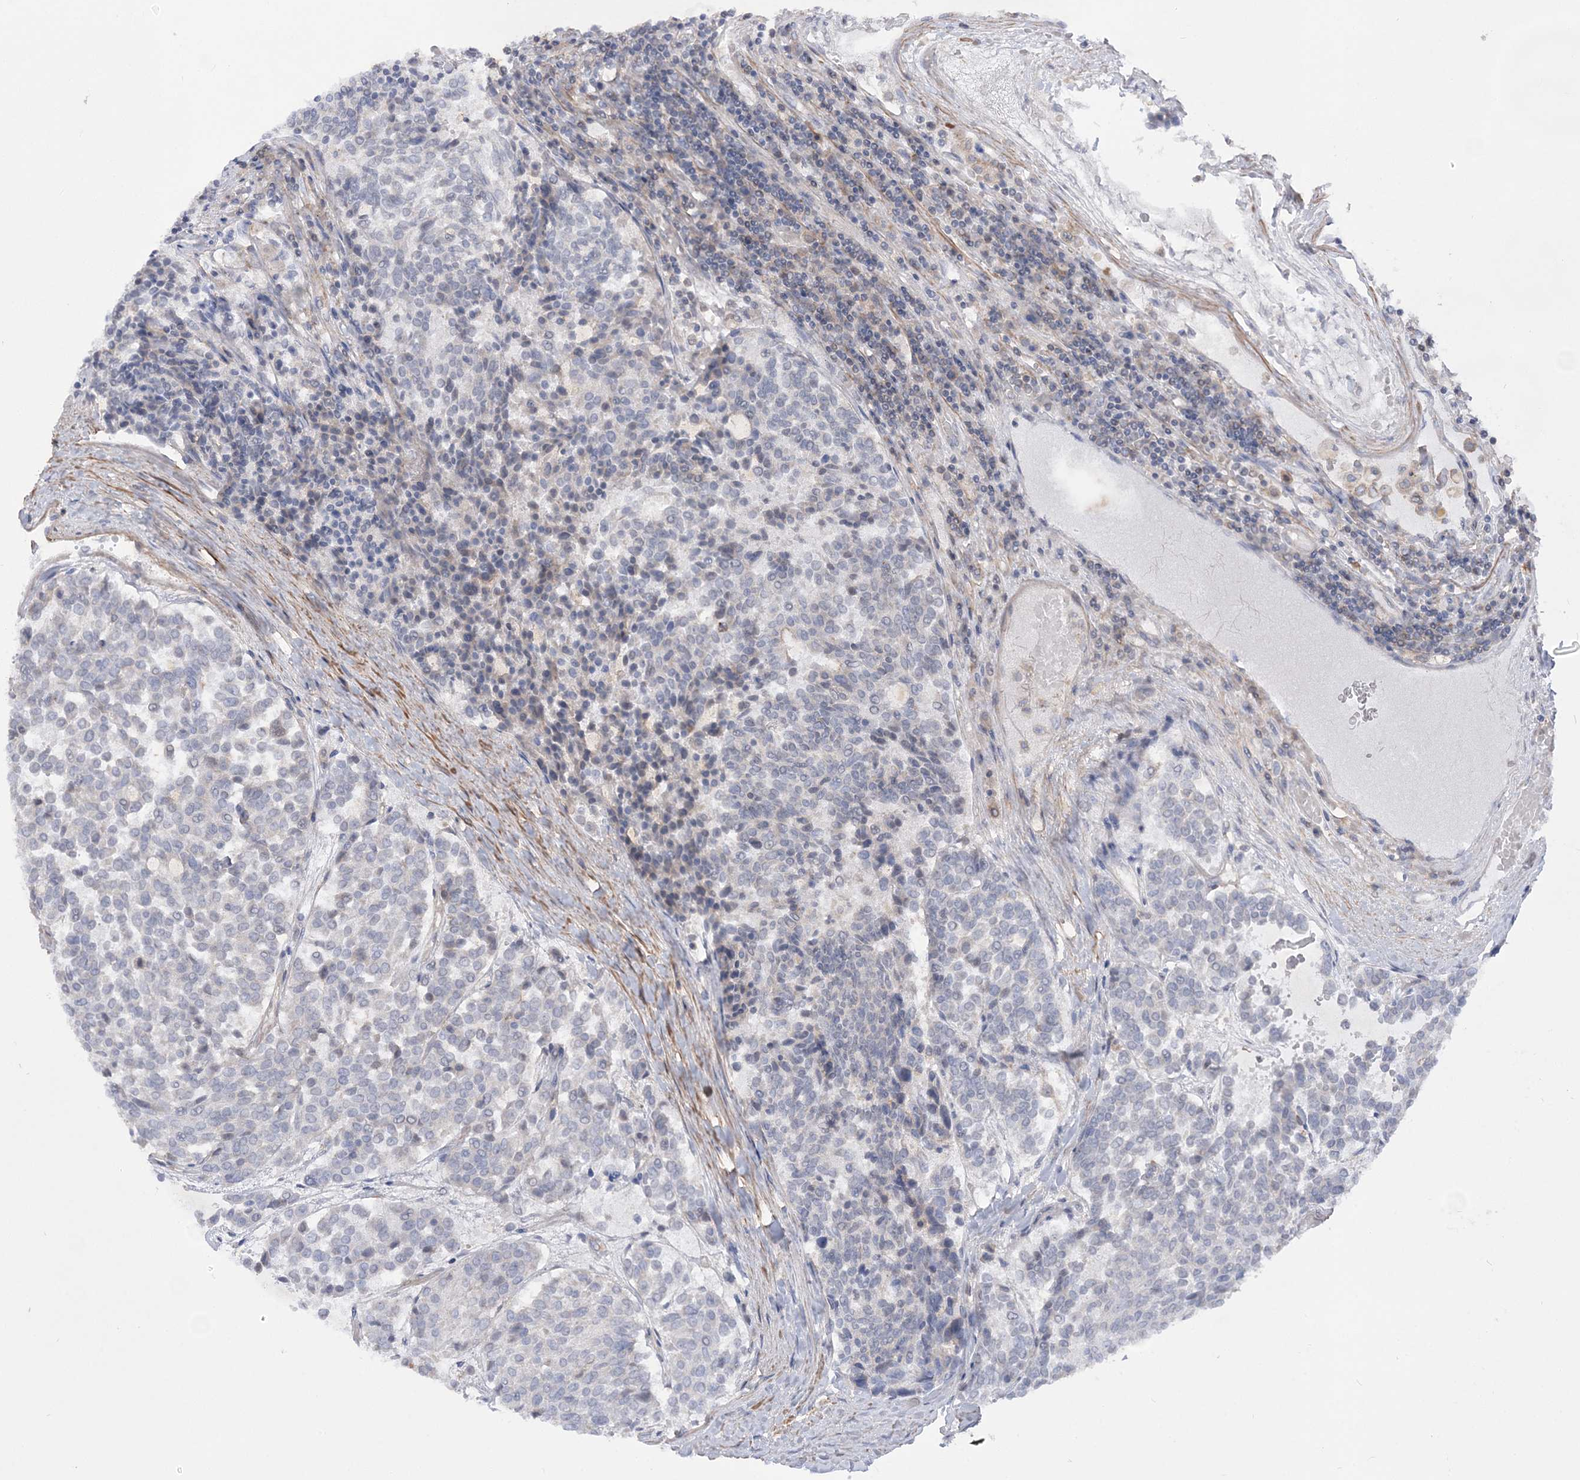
{"staining": {"intensity": "negative", "quantity": "none", "location": "none"}, "tissue": "carcinoid", "cell_type": "Tumor cells", "image_type": "cancer", "snomed": [{"axis": "morphology", "description": "Carcinoid, malignant, NOS"}, {"axis": "topography", "description": "Pancreas"}], "caption": "Human carcinoid (malignant) stained for a protein using IHC shows no positivity in tumor cells.", "gene": "SLFN14", "patient": {"sex": "female", "age": 54}}